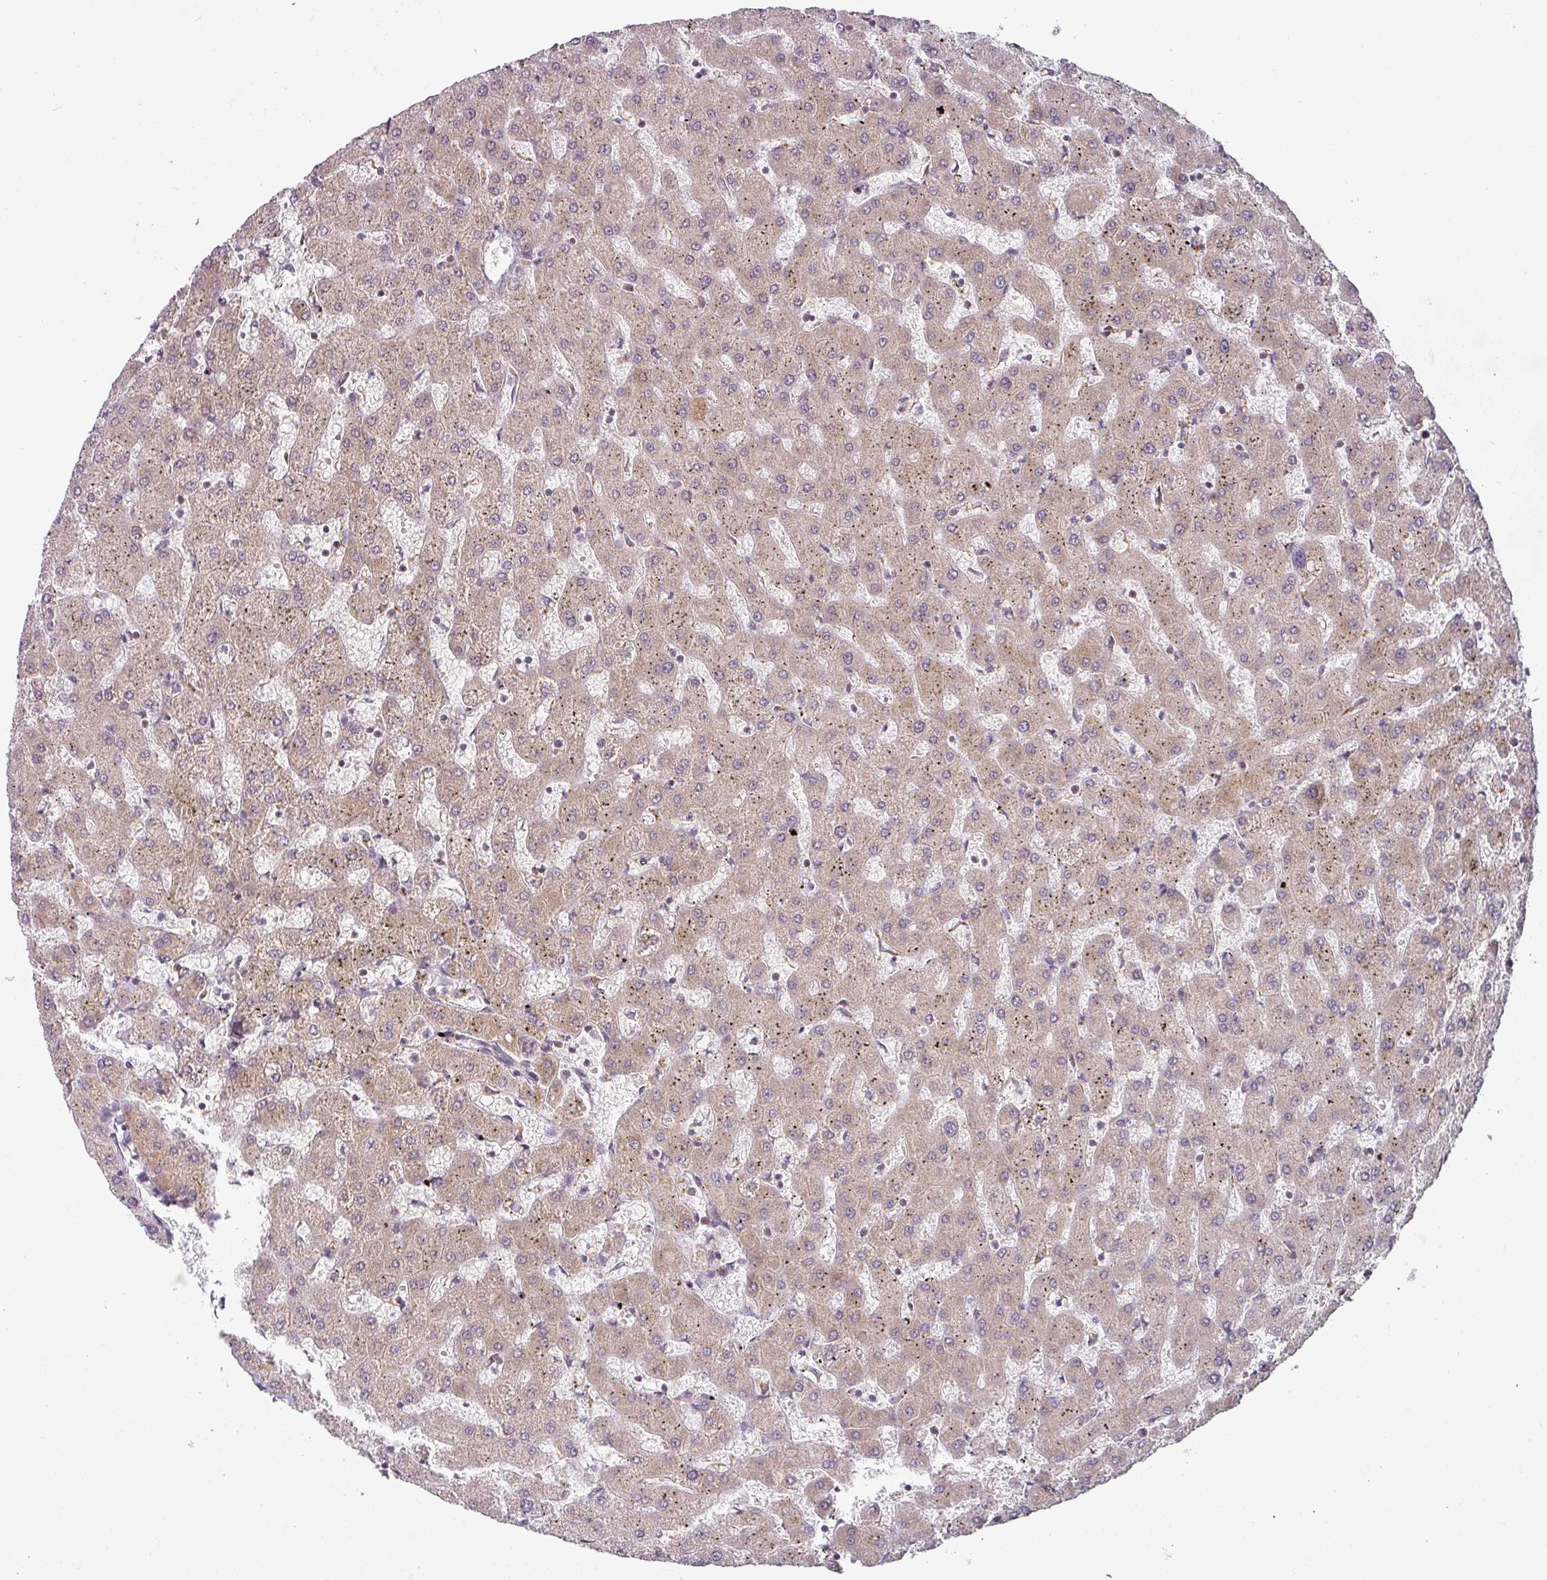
{"staining": {"intensity": "weak", "quantity": ">75%", "location": "cytoplasmic/membranous"}, "tissue": "liver", "cell_type": "Cholangiocytes", "image_type": "normal", "snomed": [{"axis": "morphology", "description": "Normal tissue, NOS"}, {"axis": "topography", "description": "Liver"}], "caption": "The micrograph shows staining of unremarkable liver, revealing weak cytoplasmic/membranous protein staining (brown color) within cholangiocytes. The protein is shown in brown color, while the nuclei are stained blue.", "gene": "MRPS16", "patient": {"sex": "female", "age": 63}}